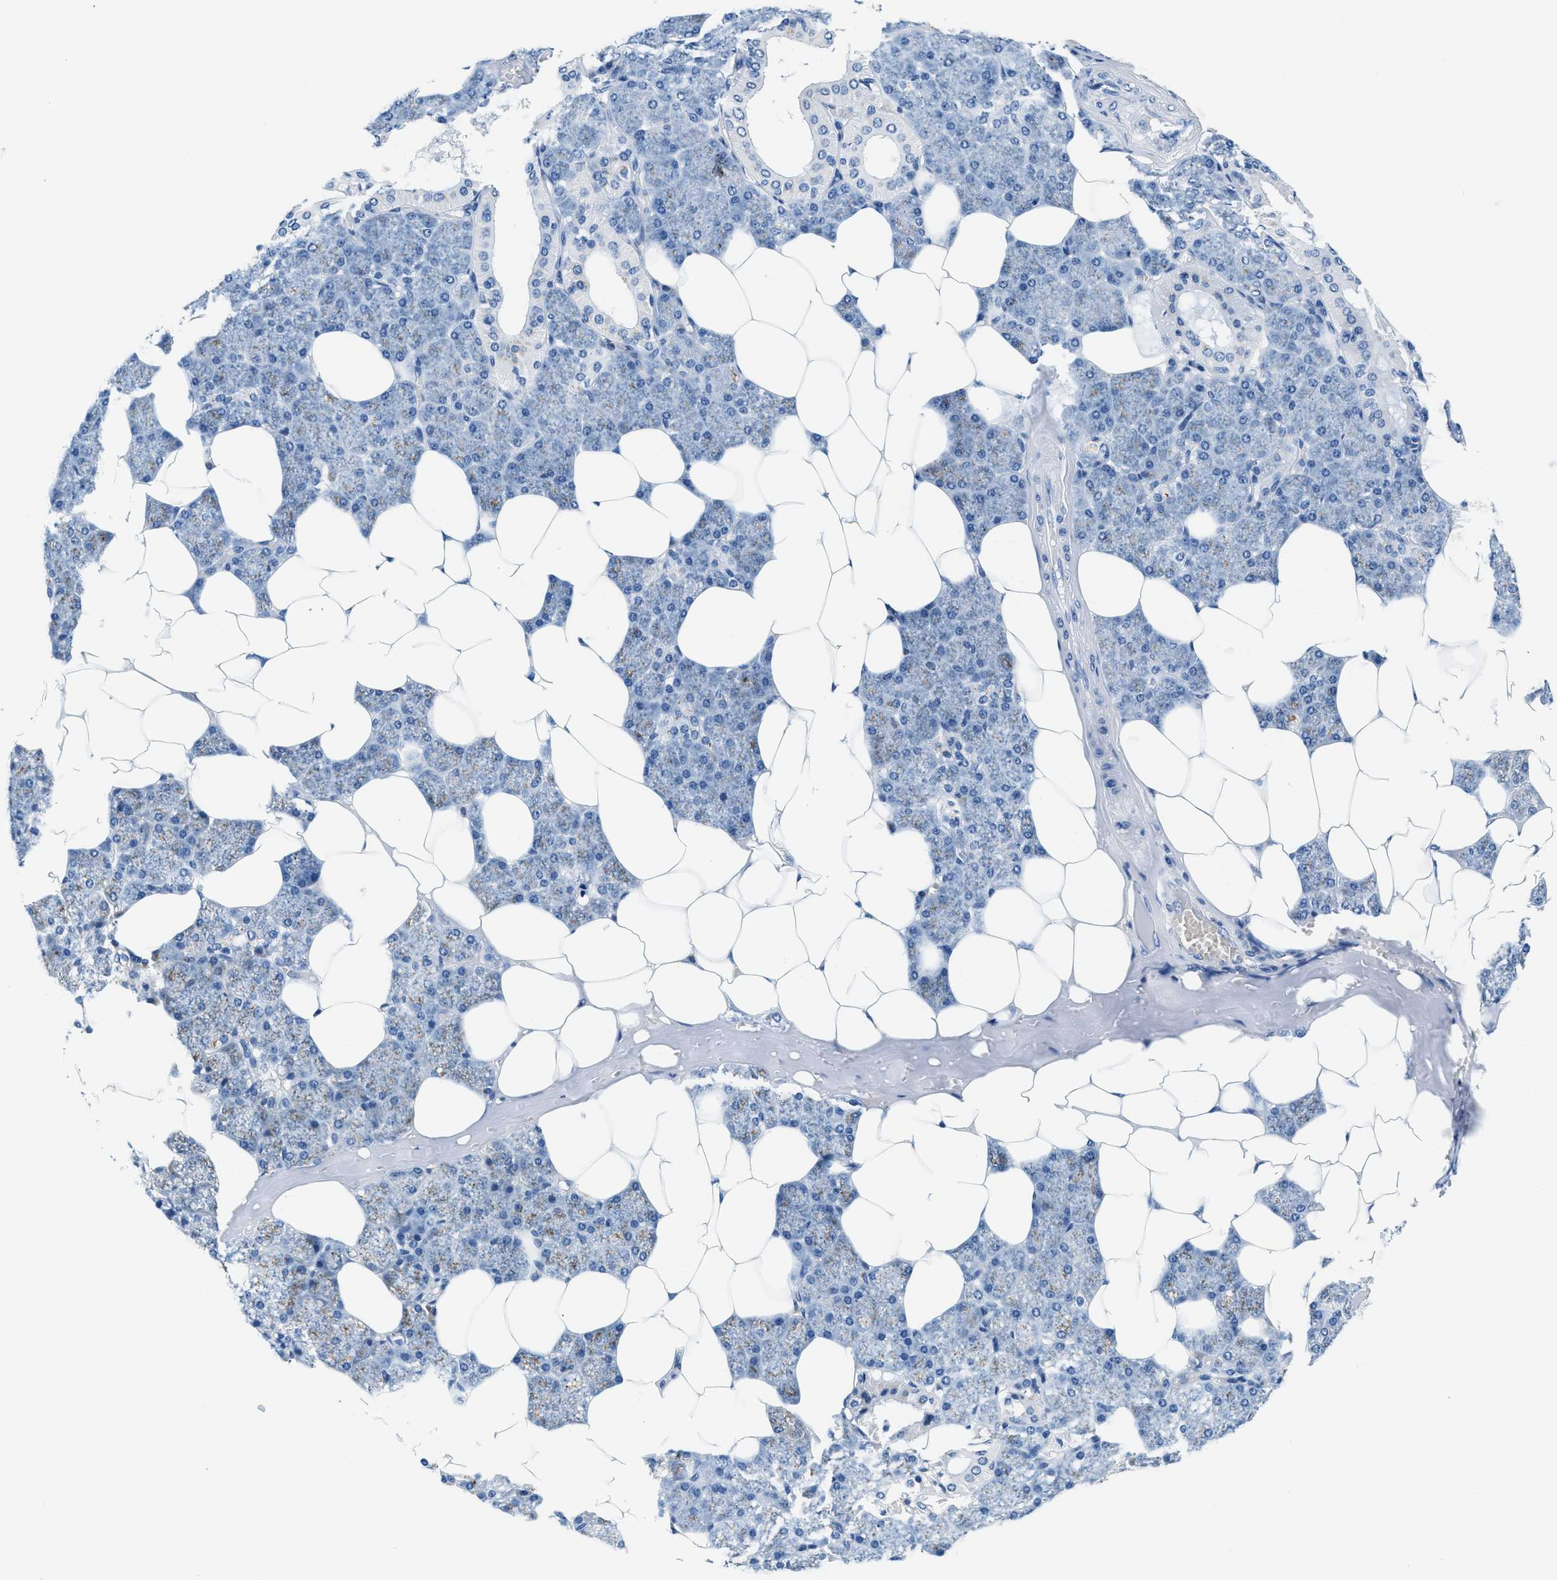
{"staining": {"intensity": "moderate", "quantity": "<25%", "location": "cytoplasmic/membranous"}, "tissue": "salivary gland", "cell_type": "Glandular cells", "image_type": "normal", "snomed": [{"axis": "morphology", "description": "Normal tissue, NOS"}, {"axis": "topography", "description": "Salivary gland"}], "caption": "This photomicrograph exhibits IHC staining of unremarkable salivary gland, with low moderate cytoplasmic/membranous positivity in approximately <25% of glandular cells.", "gene": "VPS53", "patient": {"sex": "male", "age": 62}}